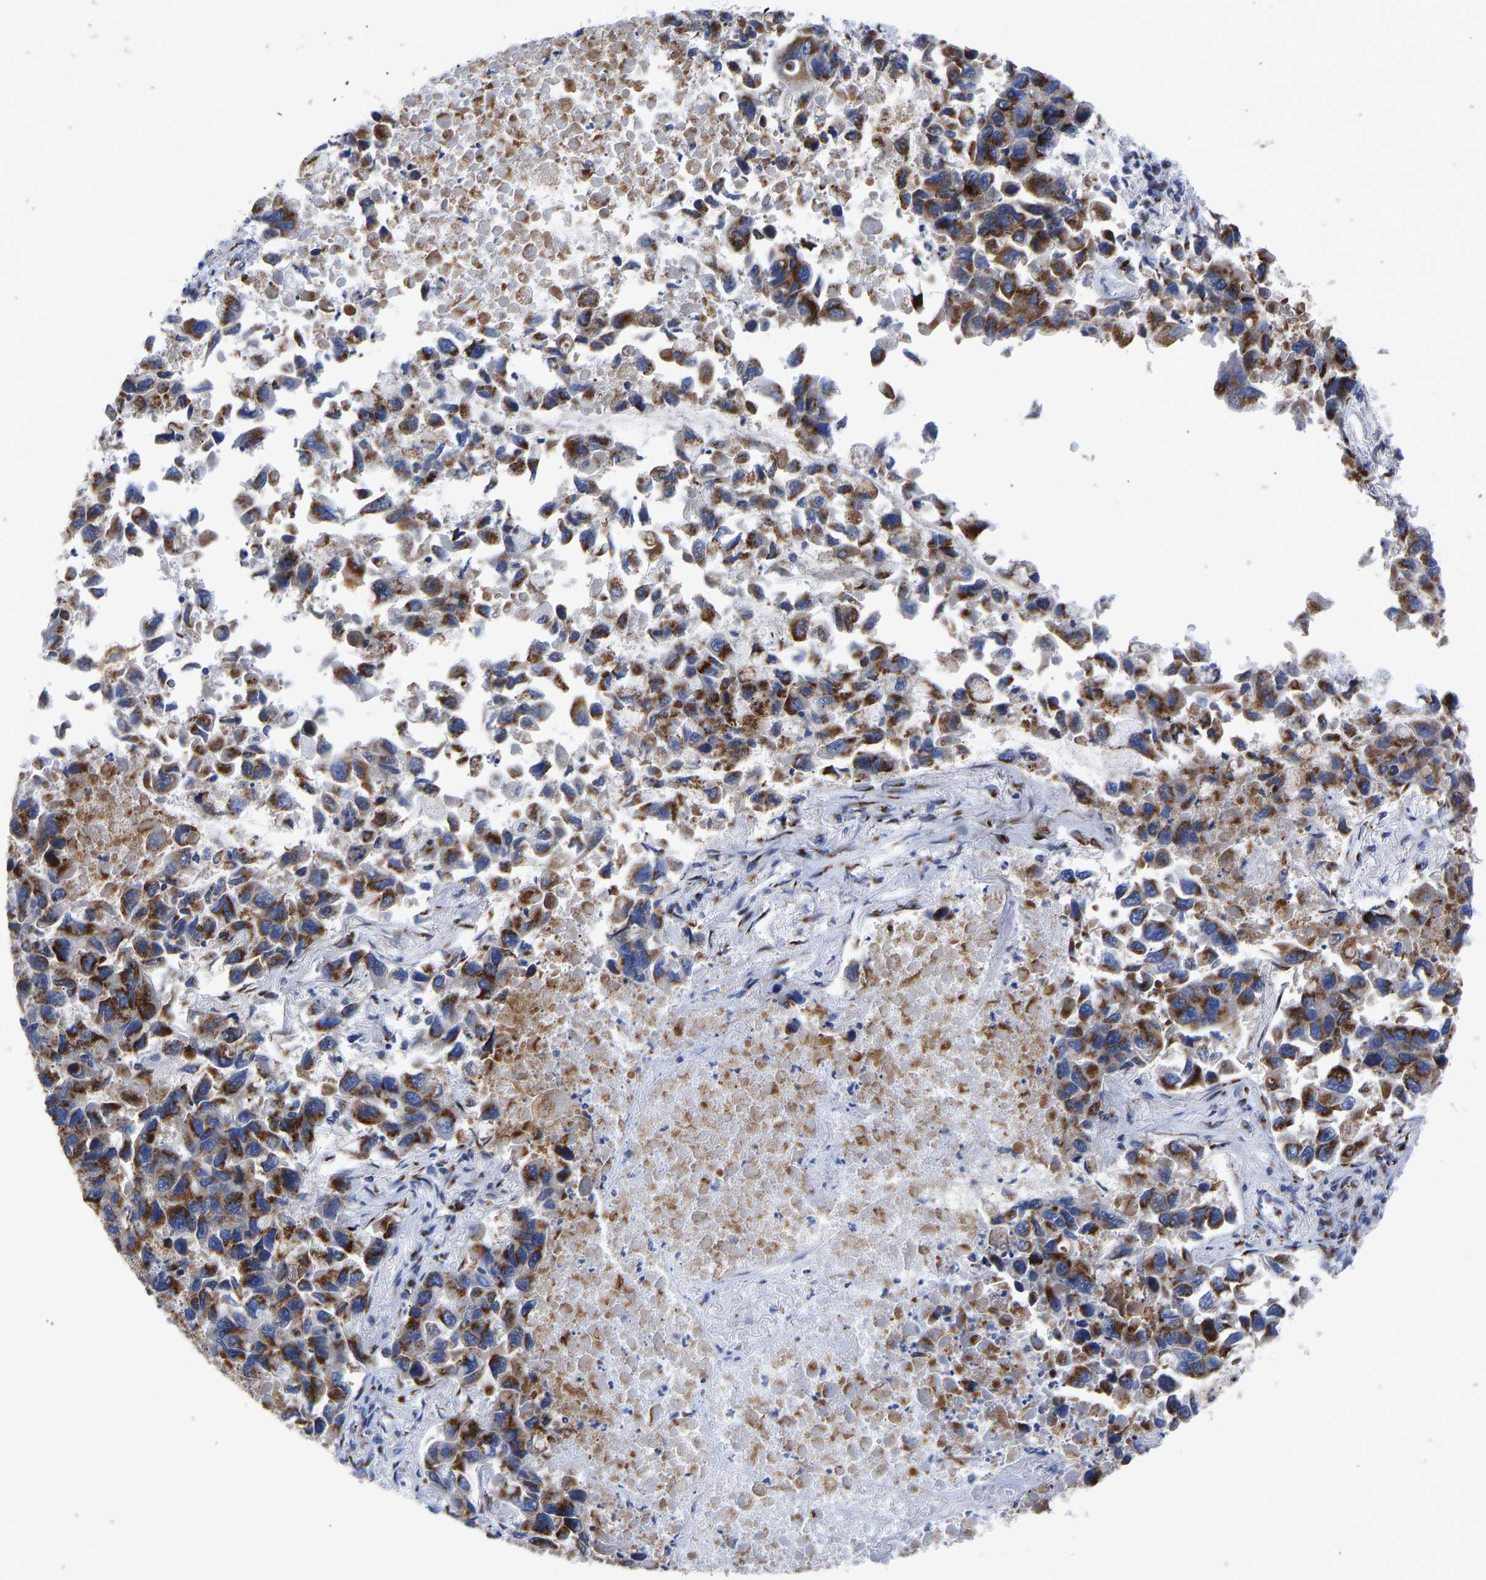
{"staining": {"intensity": "strong", "quantity": ">75%", "location": "cytoplasmic/membranous"}, "tissue": "lung cancer", "cell_type": "Tumor cells", "image_type": "cancer", "snomed": [{"axis": "morphology", "description": "Adenocarcinoma, NOS"}, {"axis": "topography", "description": "Lung"}], "caption": "Lung cancer stained for a protein reveals strong cytoplasmic/membranous positivity in tumor cells.", "gene": "TMEM87A", "patient": {"sex": "male", "age": 64}}